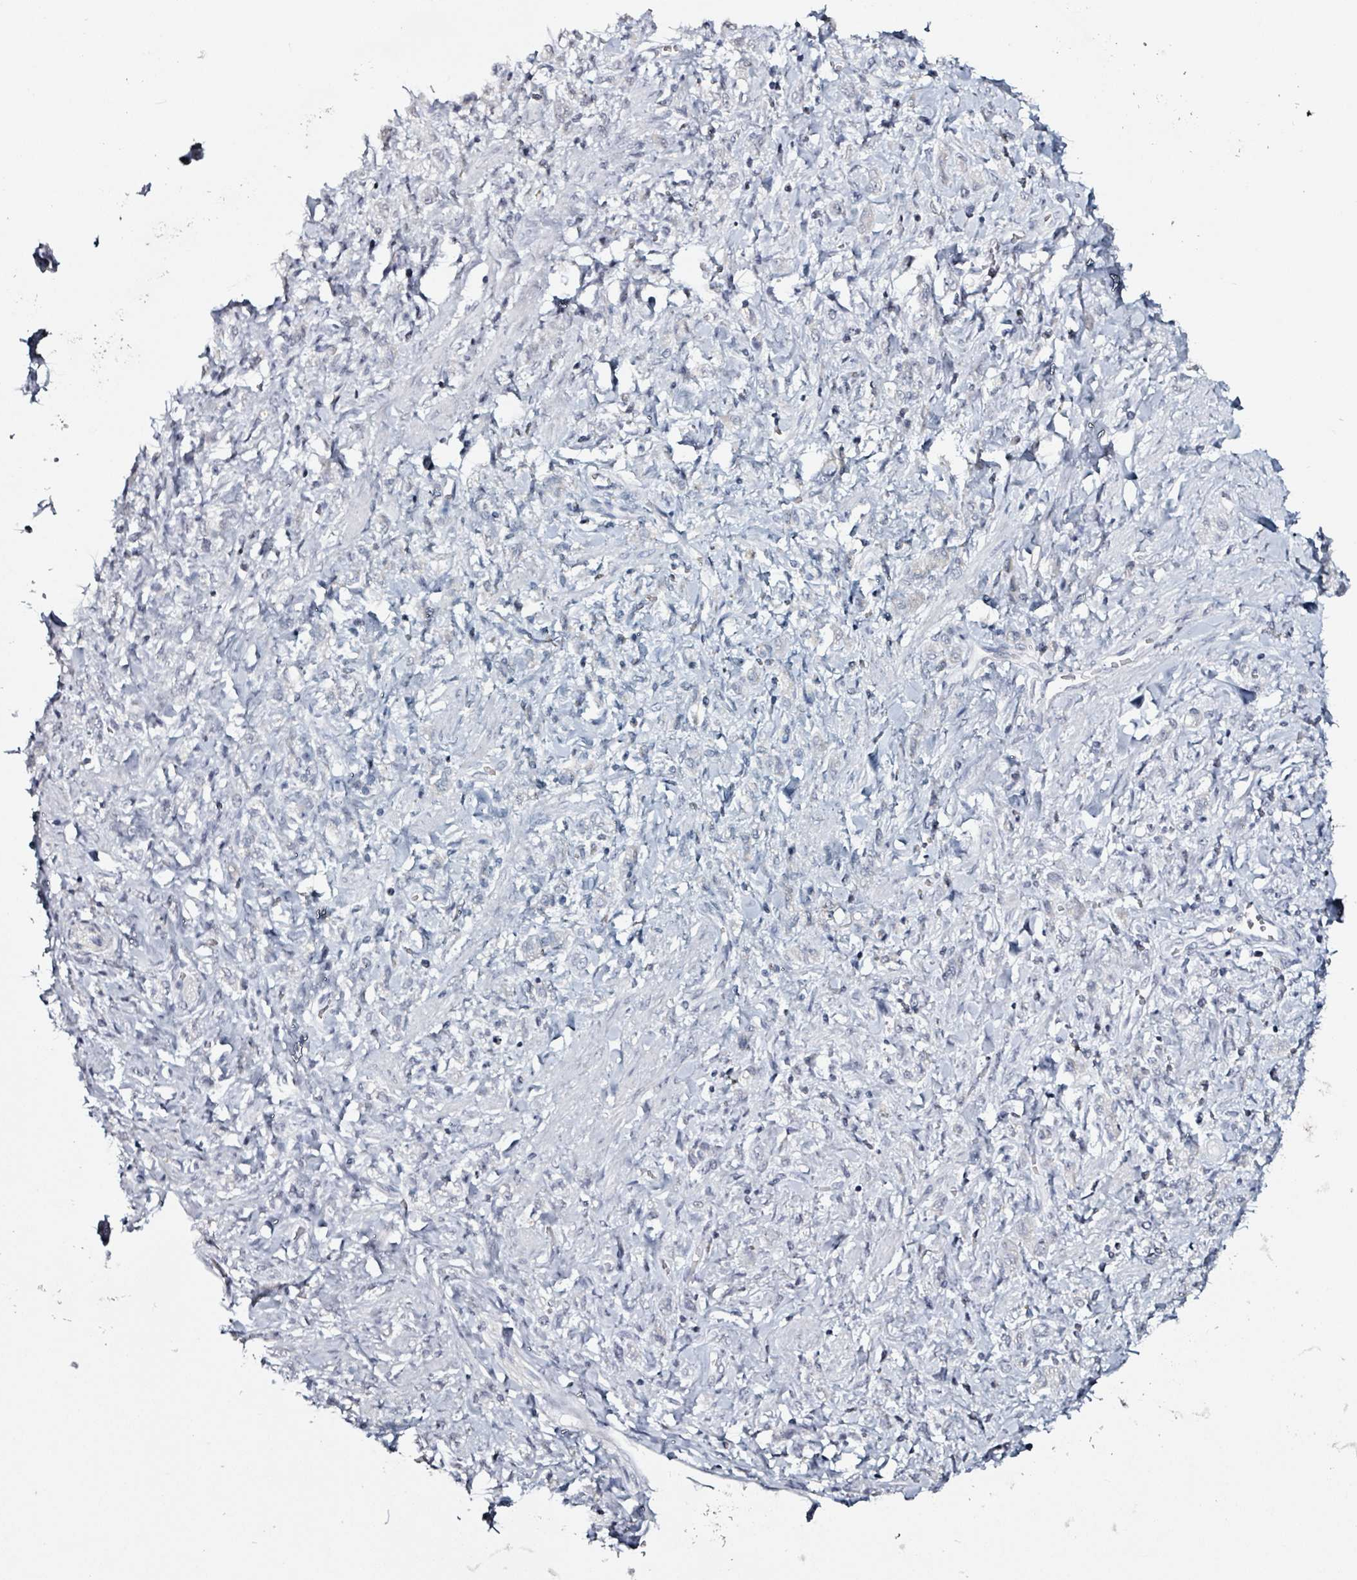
{"staining": {"intensity": "negative", "quantity": "none", "location": "none"}, "tissue": "stomach cancer", "cell_type": "Tumor cells", "image_type": "cancer", "snomed": [{"axis": "morphology", "description": "Adenocarcinoma, NOS"}, {"axis": "topography", "description": "Stomach"}], "caption": "The image reveals no staining of tumor cells in adenocarcinoma (stomach).", "gene": "CA9", "patient": {"sex": "male", "age": 77}}